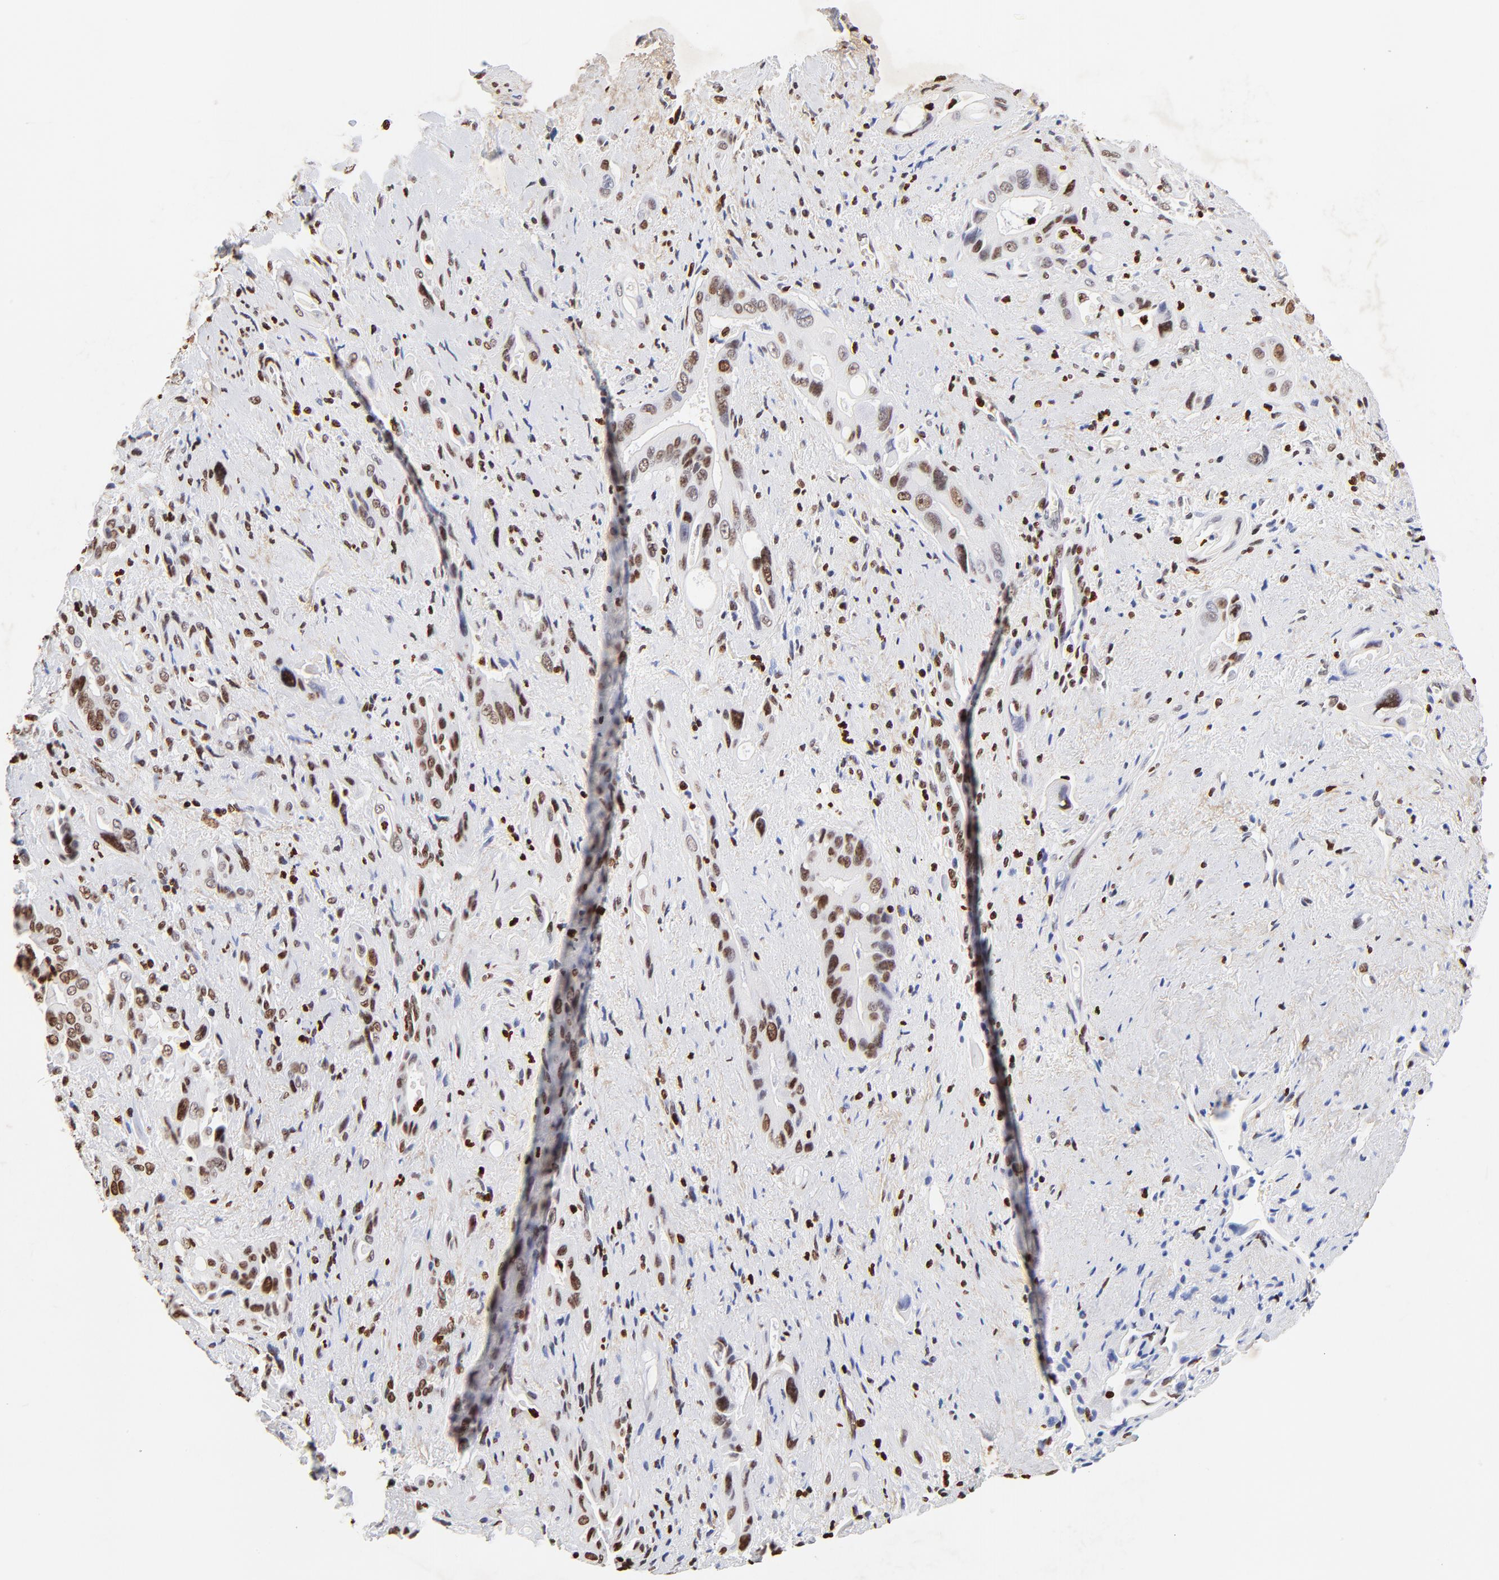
{"staining": {"intensity": "moderate", "quantity": ">75%", "location": "nuclear"}, "tissue": "pancreatic cancer", "cell_type": "Tumor cells", "image_type": "cancer", "snomed": [{"axis": "morphology", "description": "Adenocarcinoma, NOS"}, {"axis": "topography", "description": "Pancreas"}], "caption": "Pancreatic cancer (adenocarcinoma) tissue shows moderate nuclear staining in approximately >75% of tumor cells, visualized by immunohistochemistry.", "gene": "FBH1", "patient": {"sex": "male", "age": 77}}